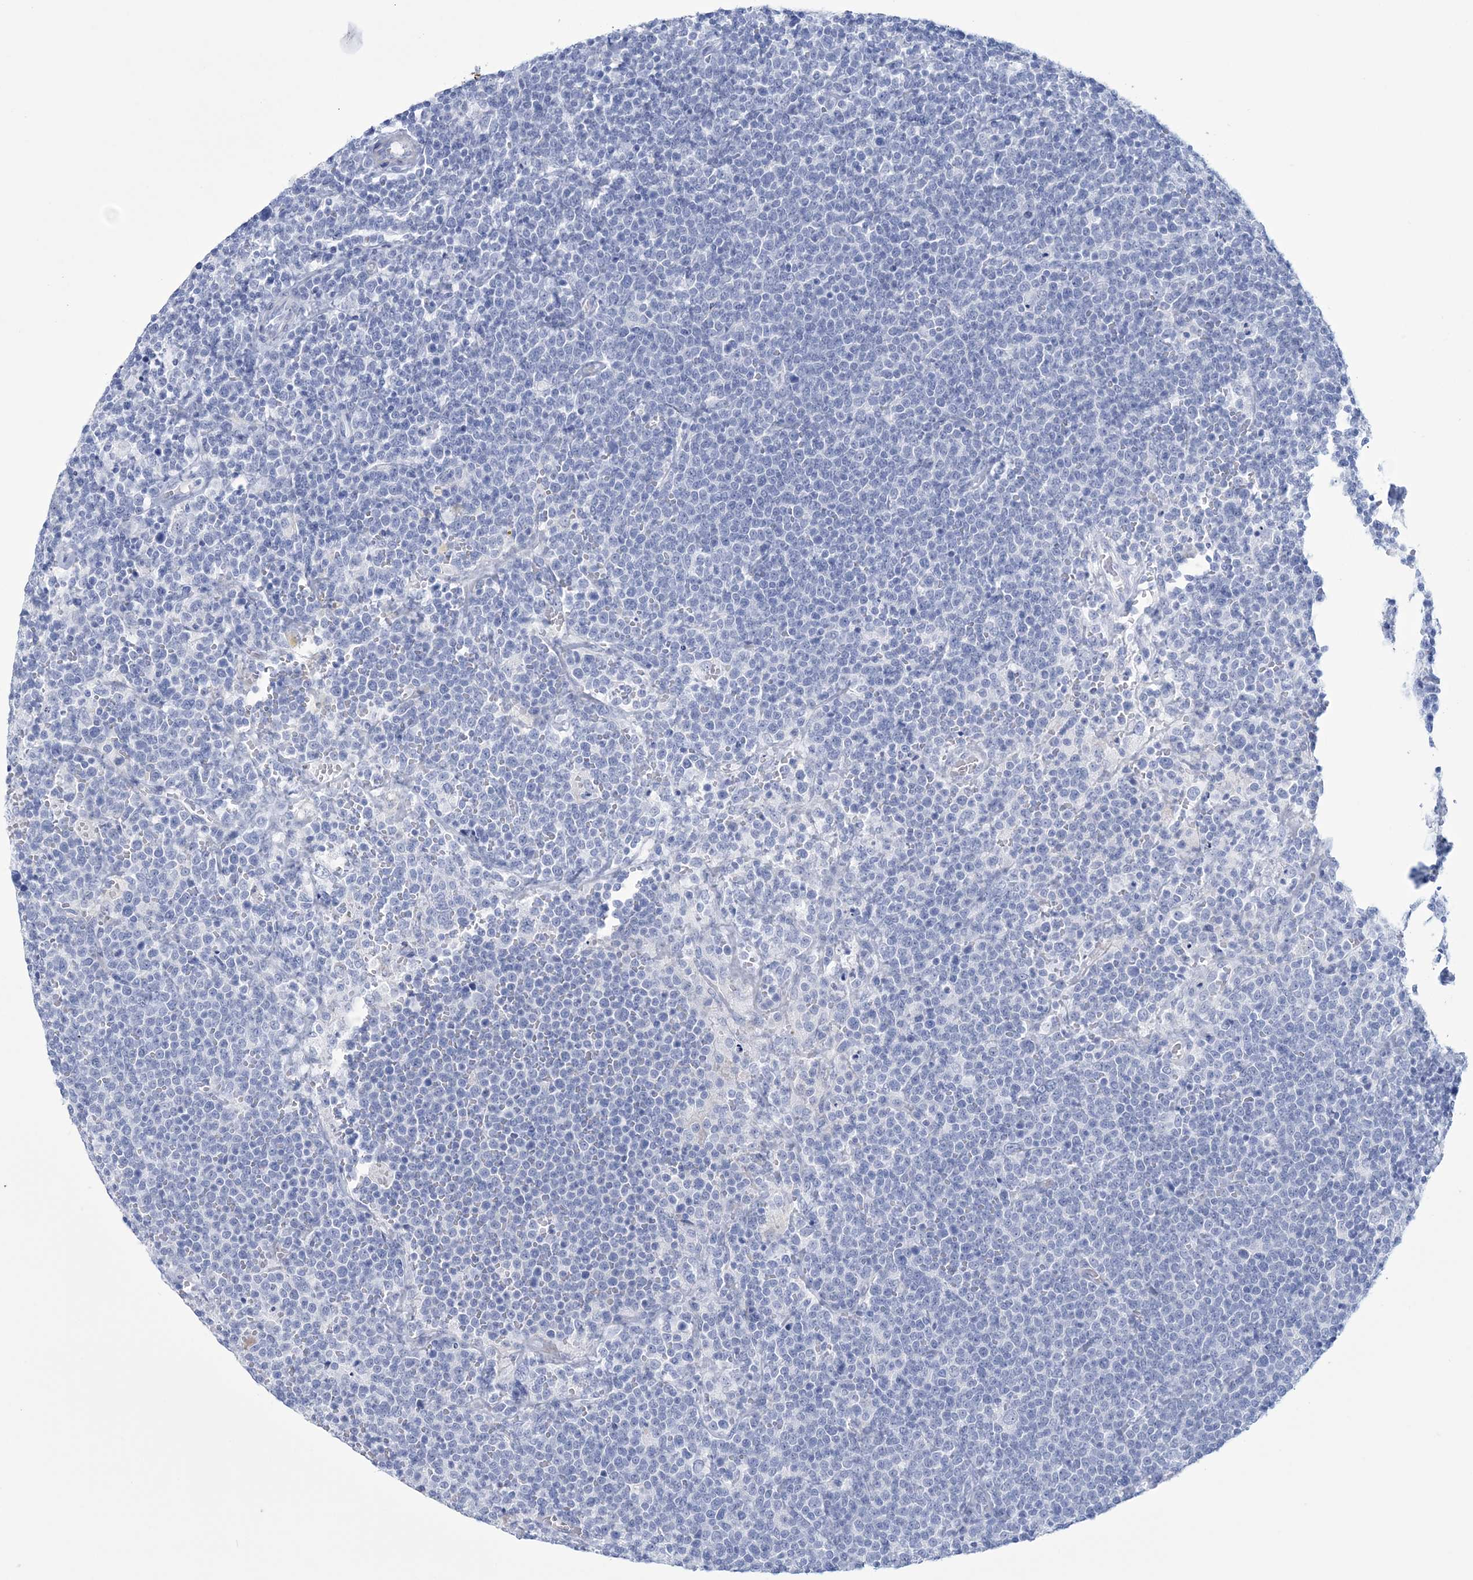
{"staining": {"intensity": "negative", "quantity": "none", "location": "none"}, "tissue": "lymphoma", "cell_type": "Tumor cells", "image_type": "cancer", "snomed": [{"axis": "morphology", "description": "Malignant lymphoma, non-Hodgkin's type, High grade"}, {"axis": "topography", "description": "Lymph node"}], "caption": "There is no significant staining in tumor cells of lymphoma.", "gene": "DPCD", "patient": {"sex": "male", "age": 61}}